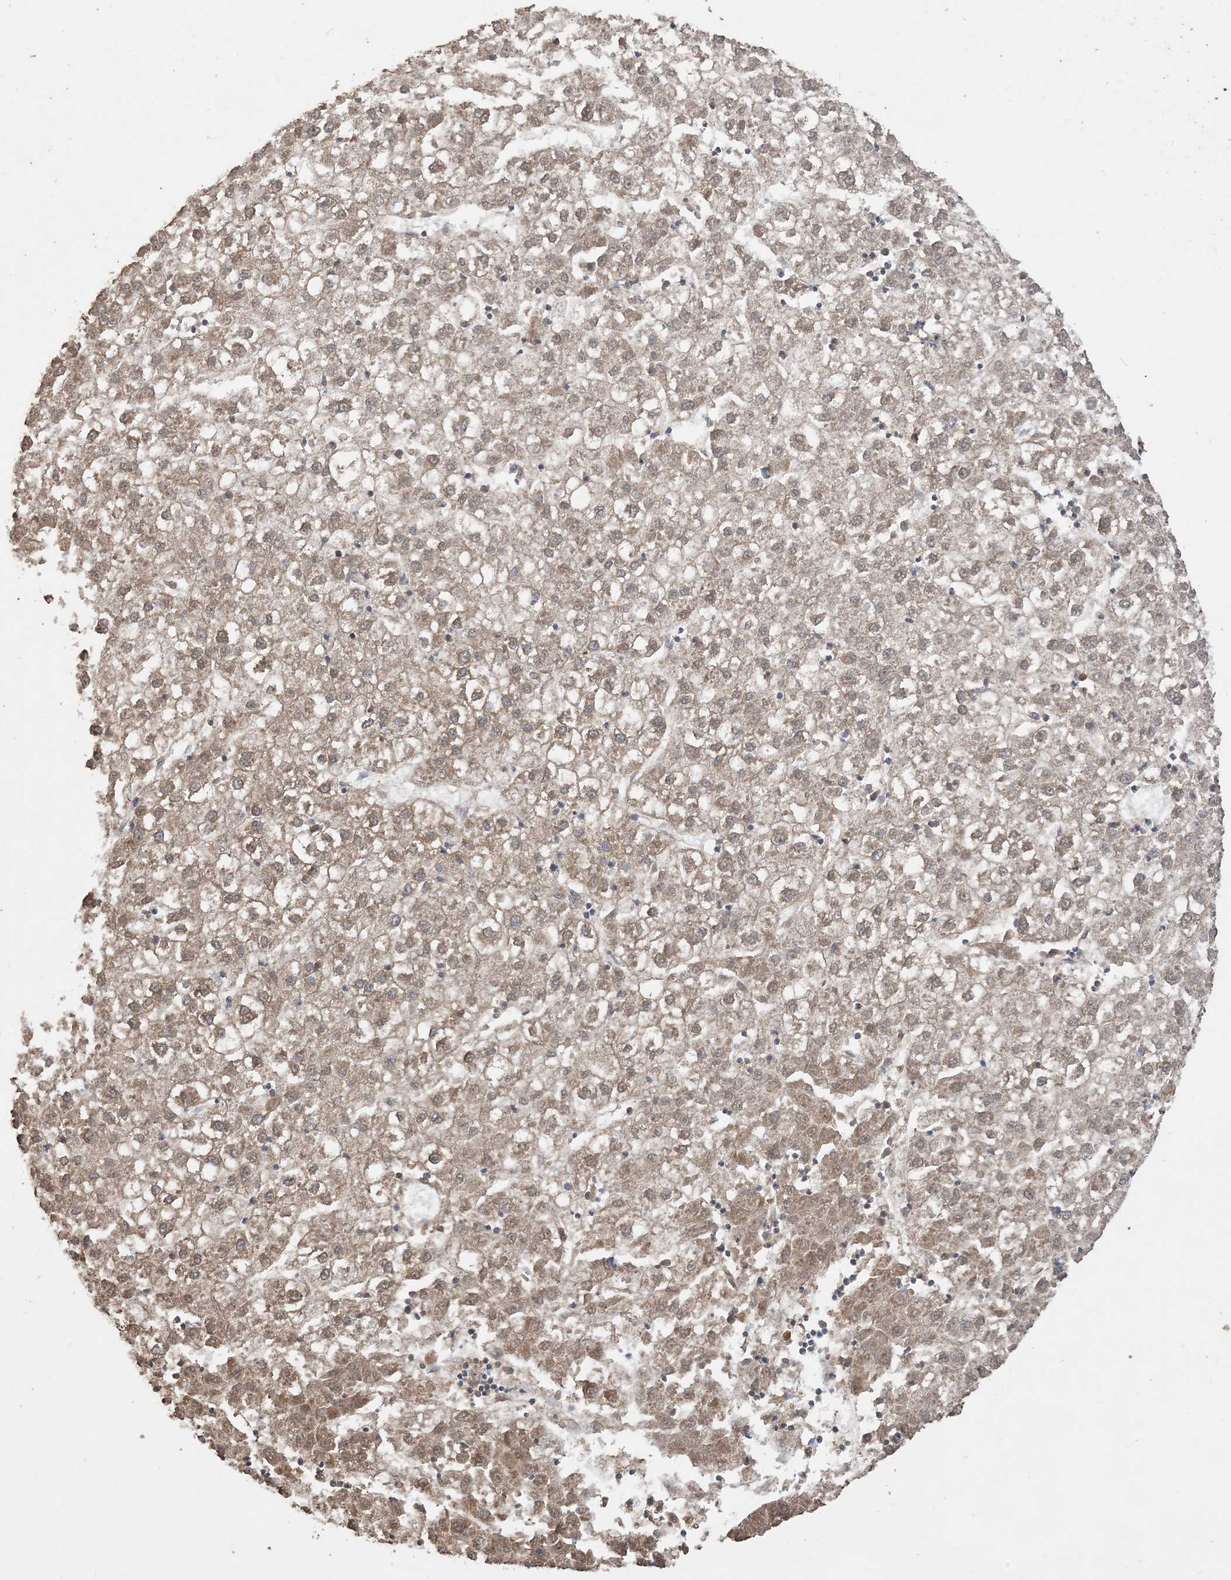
{"staining": {"intensity": "strong", "quantity": ">75%", "location": "cytoplasmic/membranous,nuclear"}, "tissue": "liver cancer", "cell_type": "Tumor cells", "image_type": "cancer", "snomed": [{"axis": "morphology", "description": "Carcinoma, Hepatocellular, NOS"}, {"axis": "topography", "description": "Liver"}], "caption": "Immunohistochemistry (IHC) of human hepatocellular carcinoma (liver) displays high levels of strong cytoplasmic/membranous and nuclear staining in about >75% of tumor cells.", "gene": "SIRT3", "patient": {"sex": "male", "age": 72}}